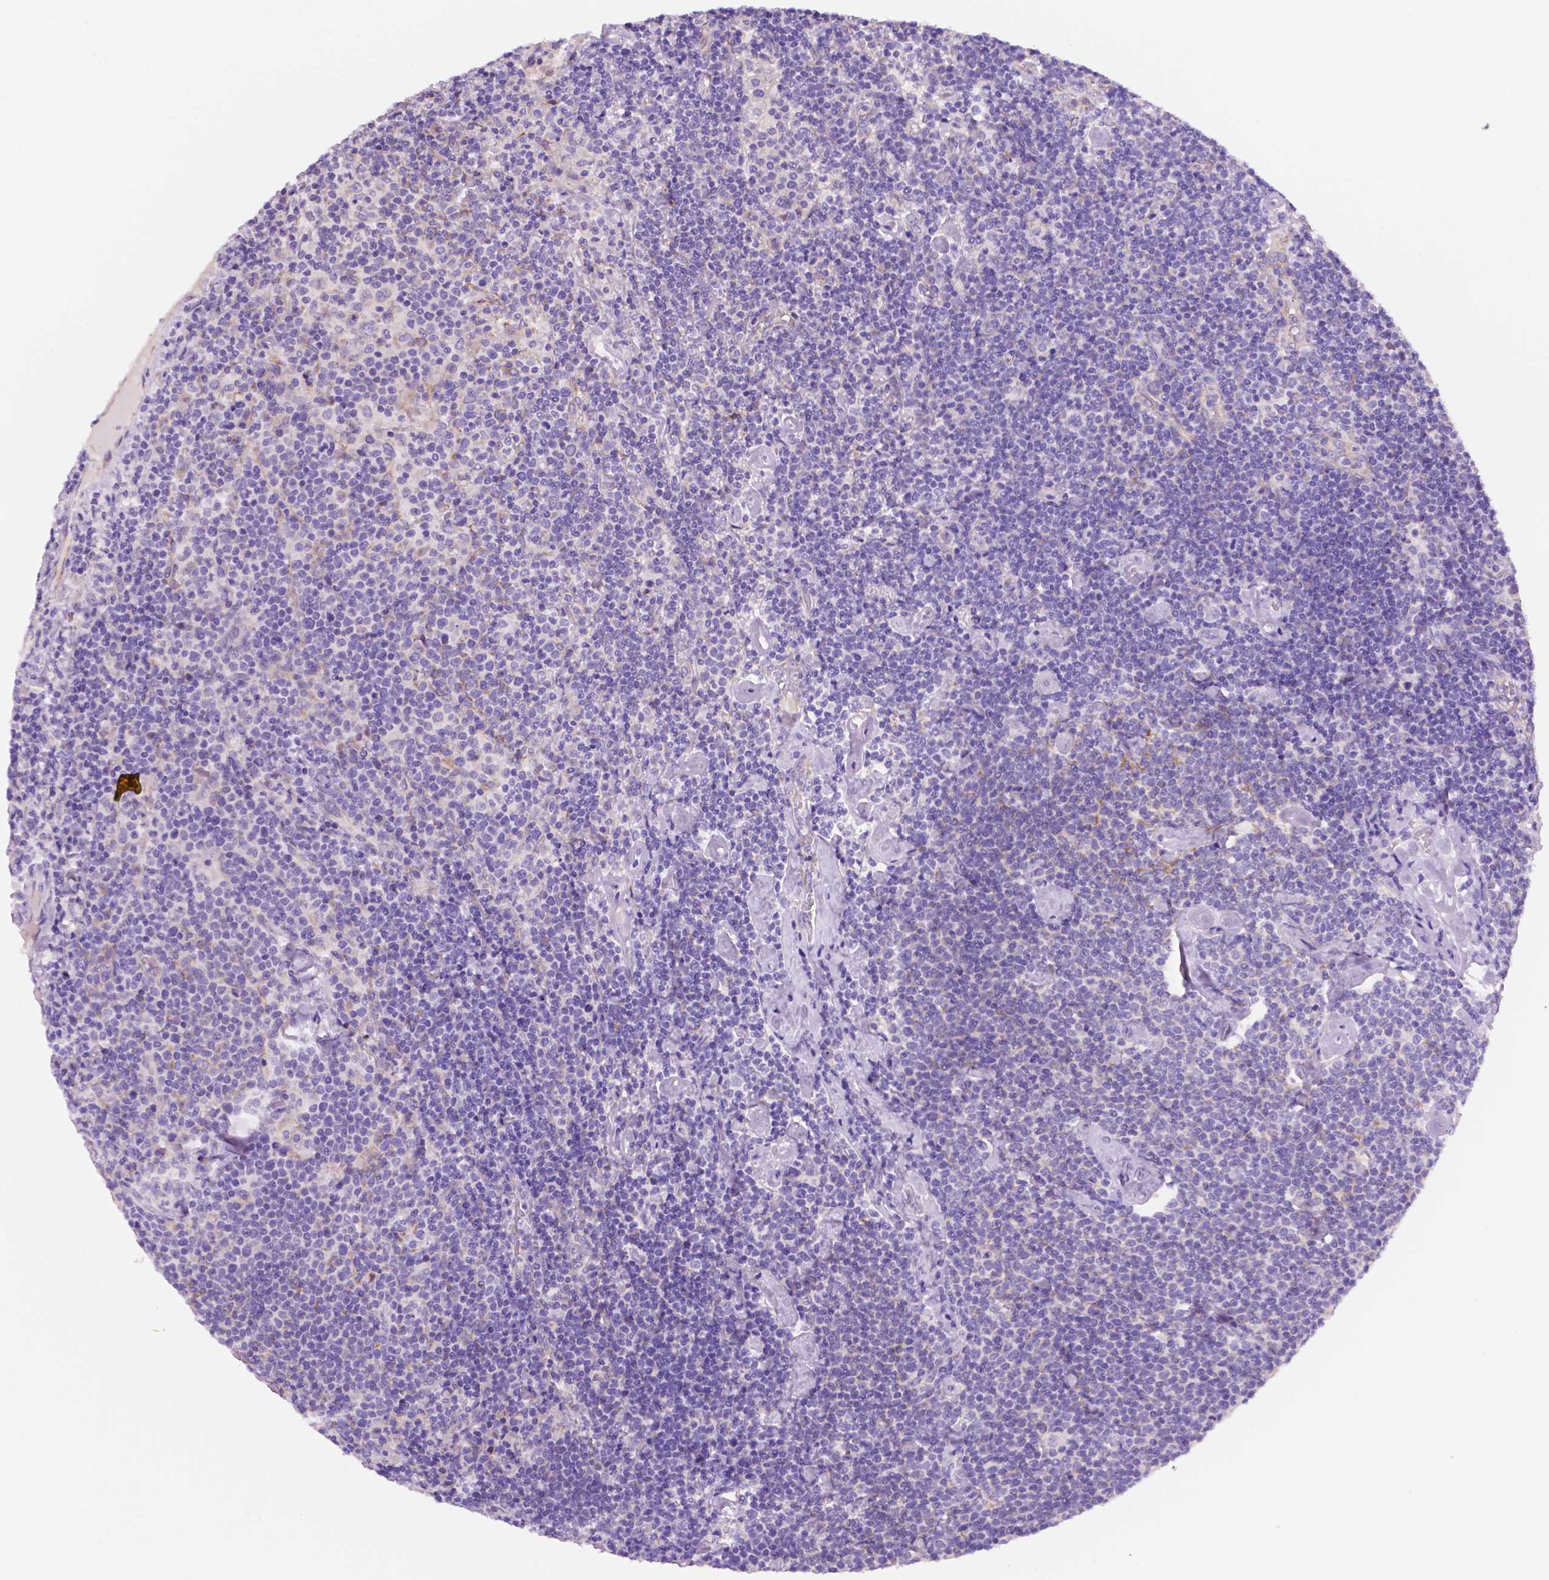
{"staining": {"intensity": "negative", "quantity": "none", "location": "none"}, "tissue": "lymphoma", "cell_type": "Tumor cells", "image_type": "cancer", "snomed": [{"axis": "morphology", "description": "Malignant lymphoma, non-Hodgkin's type, High grade"}, {"axis": "topography", "description": "Lymph node"}], "caption": "Immunohistochemistry image of neoplastic tissue: lymphoma stained with DAB demonstrates no significant protein expression in tumor cells.", "gene": "CEACAM7", "patient": {"sex": "male", "age": 61}}